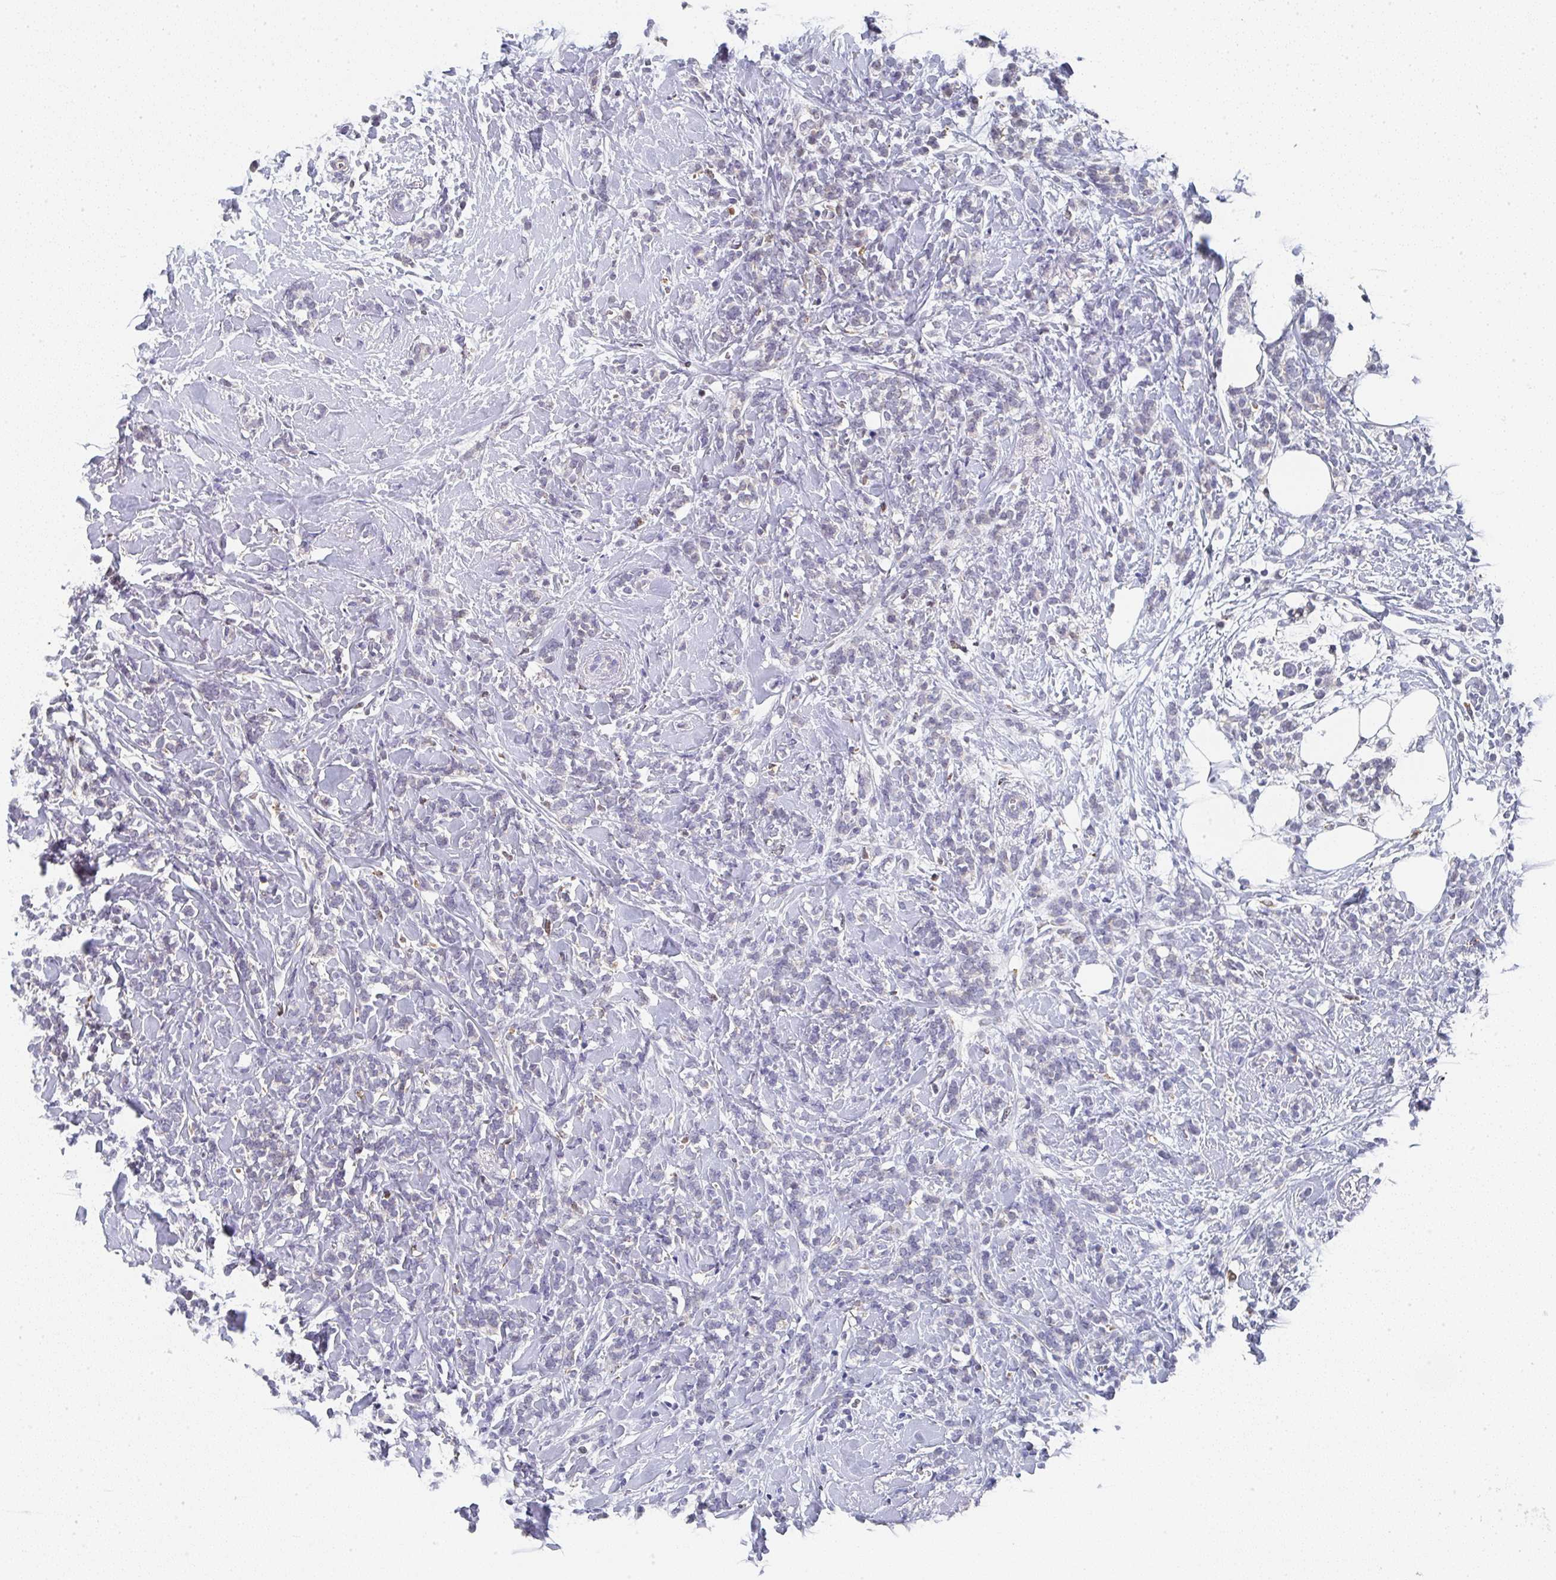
{"staining": {"intensity": "negative", "quantity": "none", "location": "none"}, "tissue": "breast cancer", "cell_type": "Tumor cells", "image_type": "cancer", "snomed": [{"axis": "morphology", "description": "Lobular carcinoma"}, {"axis": "topography", "description": "Breast"}], "caption": "DAB (3,3'-diaminobenzidine) immunohistochemical staining of breast cancer (lobular carcinoma) displays no significant positivity in tumor cells.", "gene": "NCF1", "patient": {"sex": "female", "age": 59}}